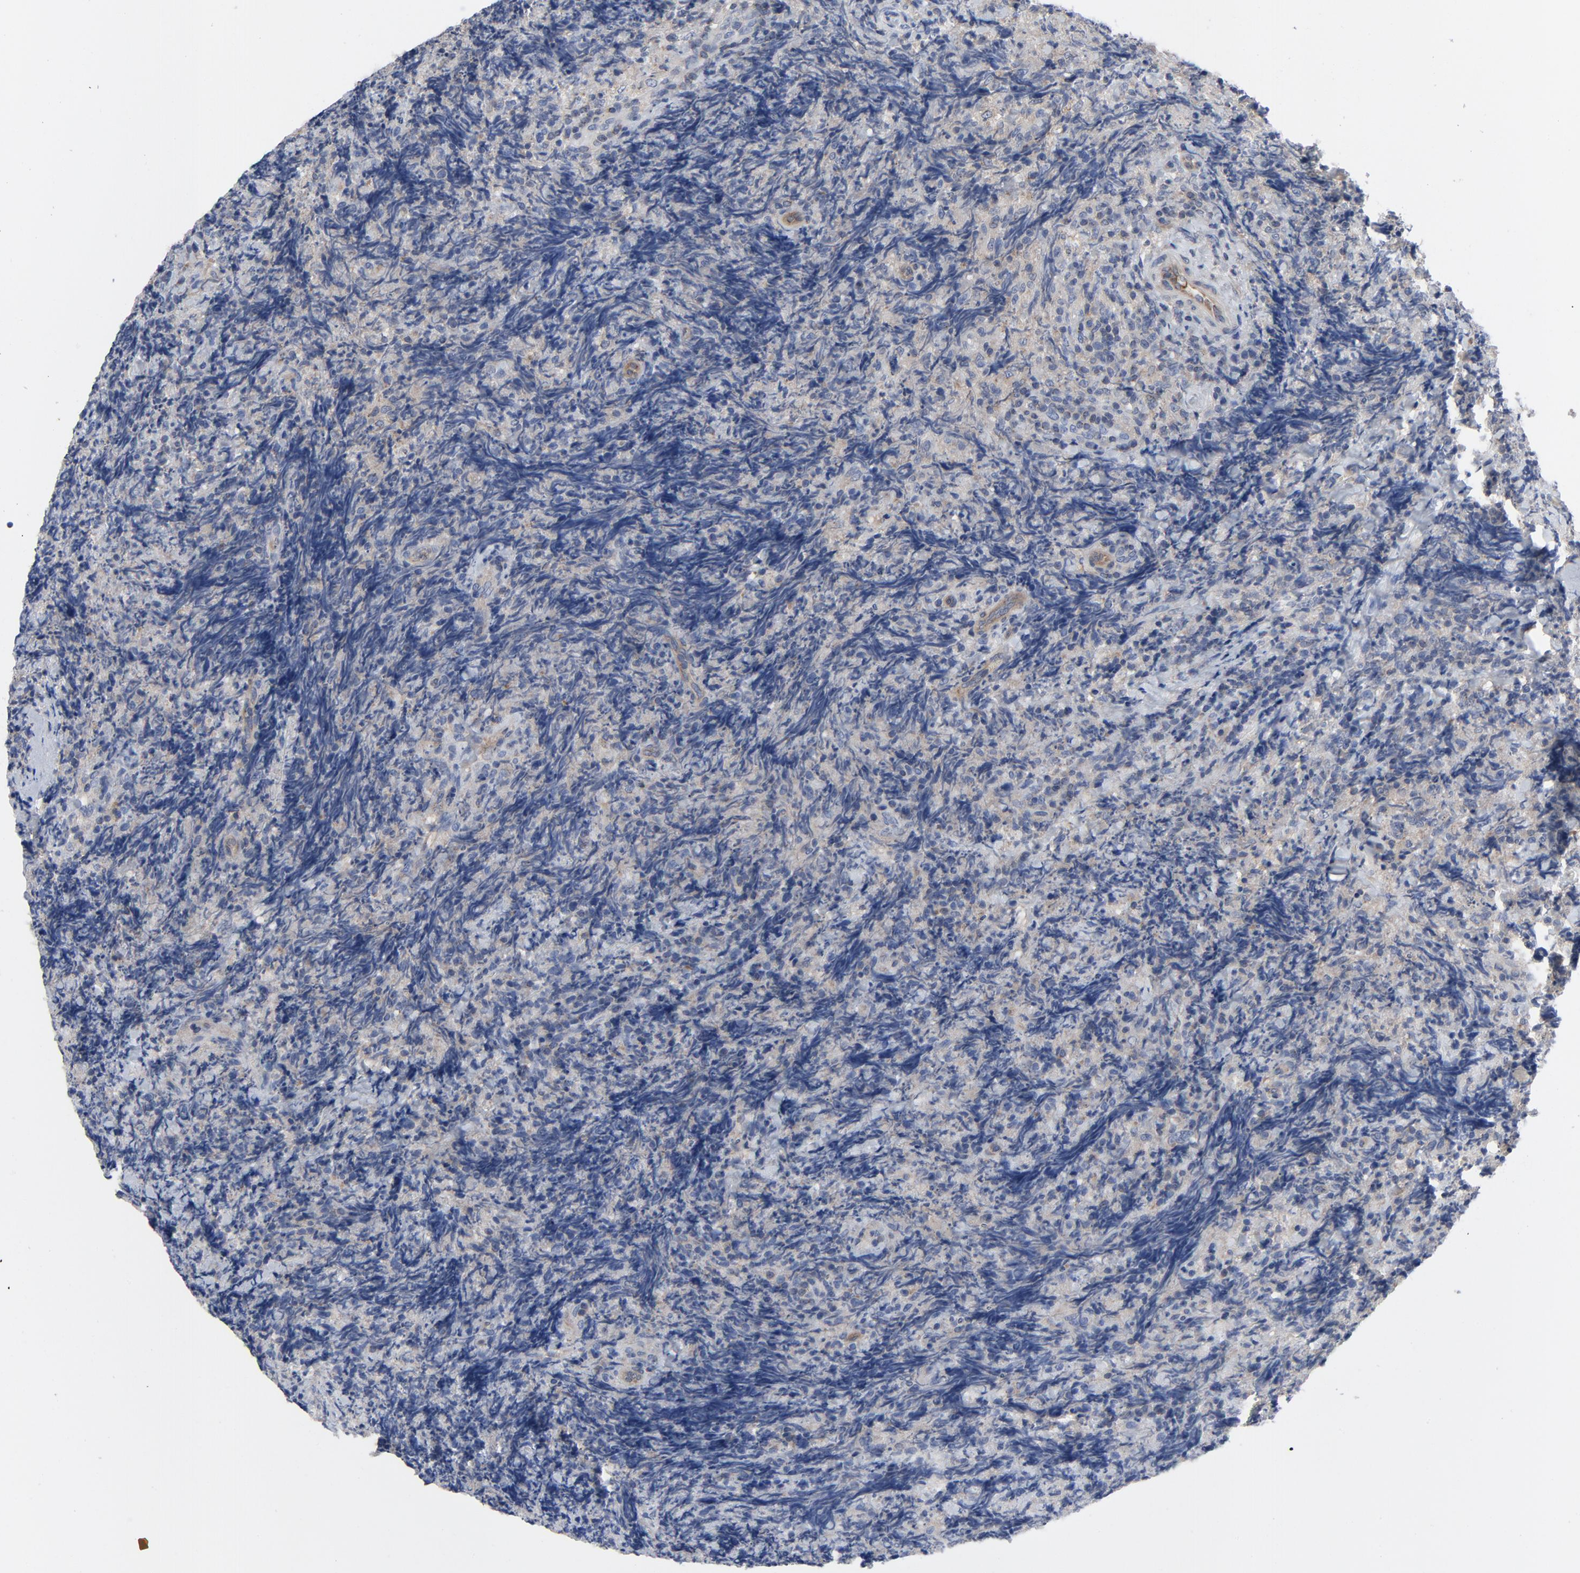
{"staining": {"intensity": "moderate", "quantity": "25%-75%", "location": "cytoplasmic/membranous"}, "tissue": "lymphoma", "cell_type": "Tumor cells", "image_type": "cancer", "snomed": [{"axis": "morphology", "description": "Malignant lymphoma, non-Hodgkin's type, High grade"}, {"axis": "topography", "description": "Tonsil"}], "caption": "Immunohistochemistry (DAB (3,3'-diaminobenzidine)) staining of high-grade malignant lymphoma, non-Hodgkin's type displays moderate cytoplasmic/membranous protein positivity in approximately 25%-75% of tumor cells.", "gene": "DYNLT3", "patient": {"sex": "female", "age": 36}}